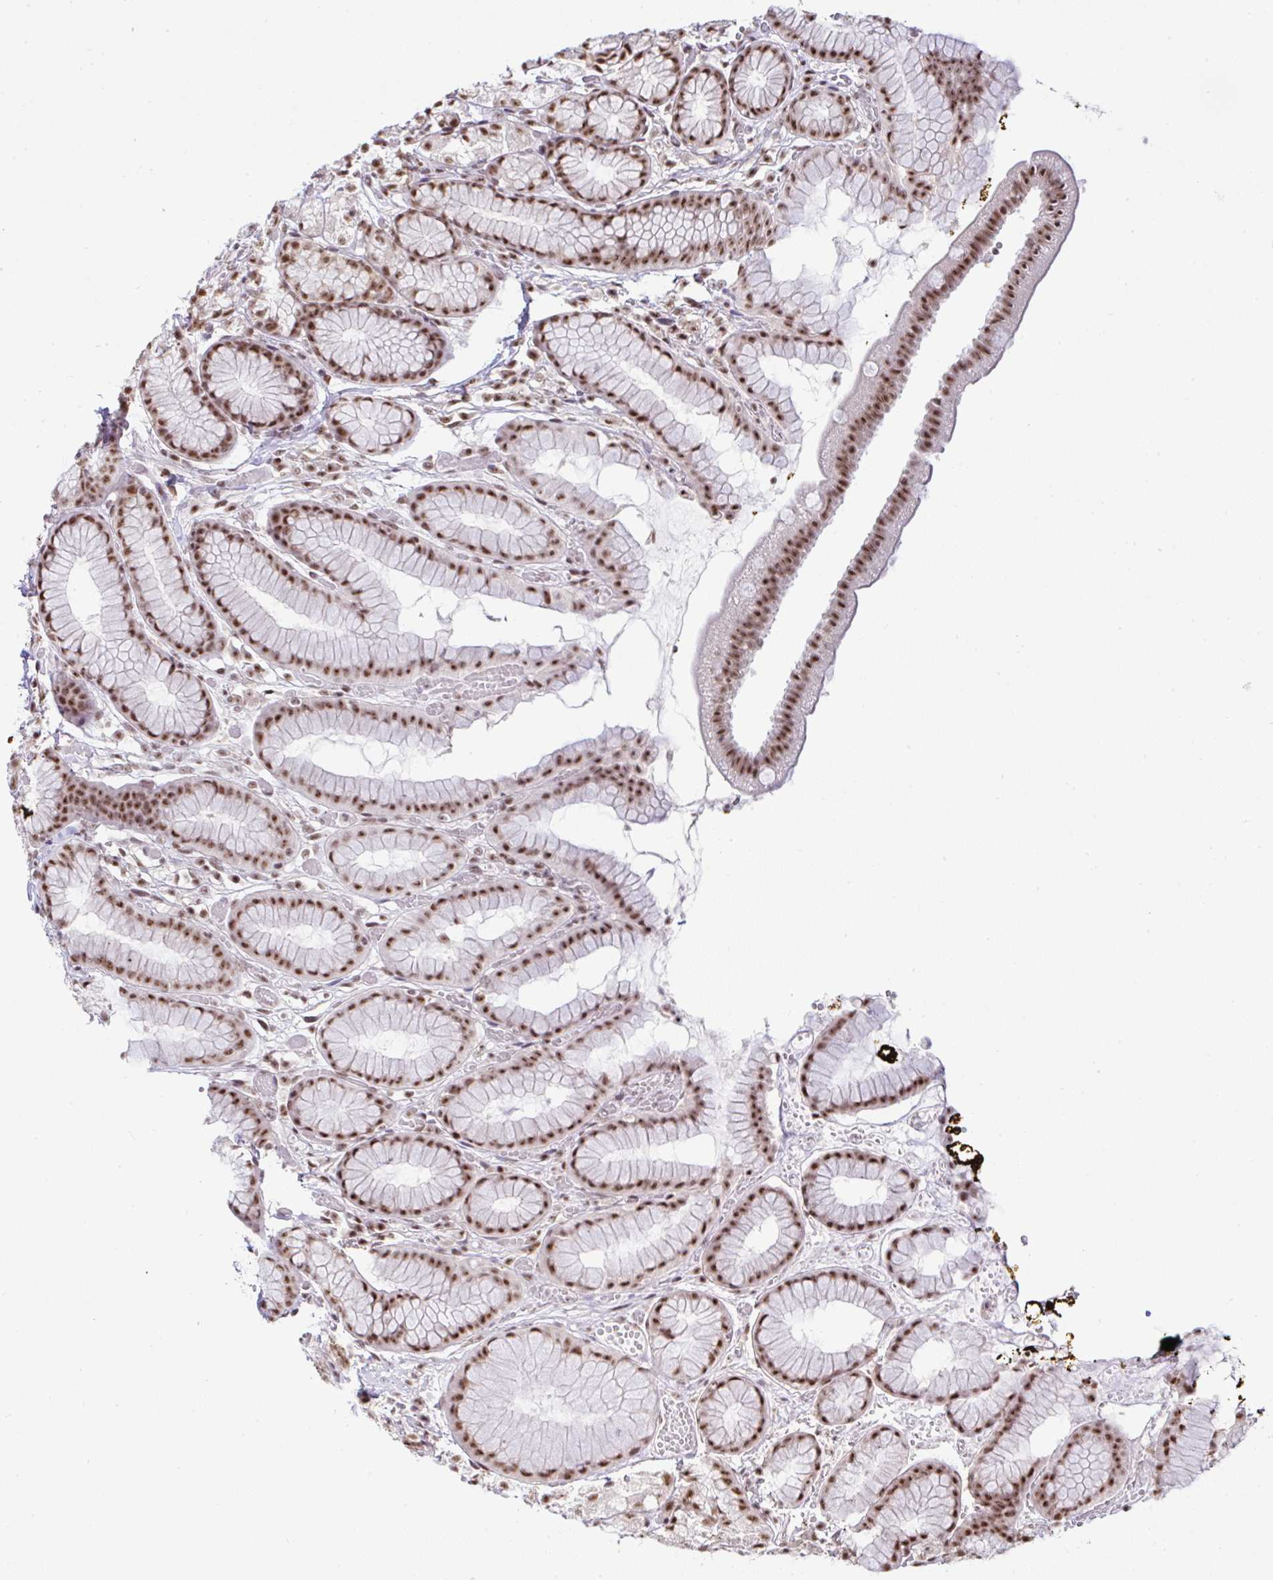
{"staining": {"intensity": "moderate", "quantity": ">75%", "location": "nuclear"}, "tissue": "stomach", "cell_type": "Glandular cells", "image_type": "normal", "snomed": [{"axis": "morphology", "description": "Normal tissue, NOS"}, {"axis": "topography", "description": "Smooth muscle"}, {"axis": "topography", "description": "Stomach"}], "caption": "The image shows staining of unremarkable stomach, revealing moderate nuclear protein positivity (brown color) within glandular cells.", "gene": "PTPN2", "patient": {"sex": "male", "age": 70}}